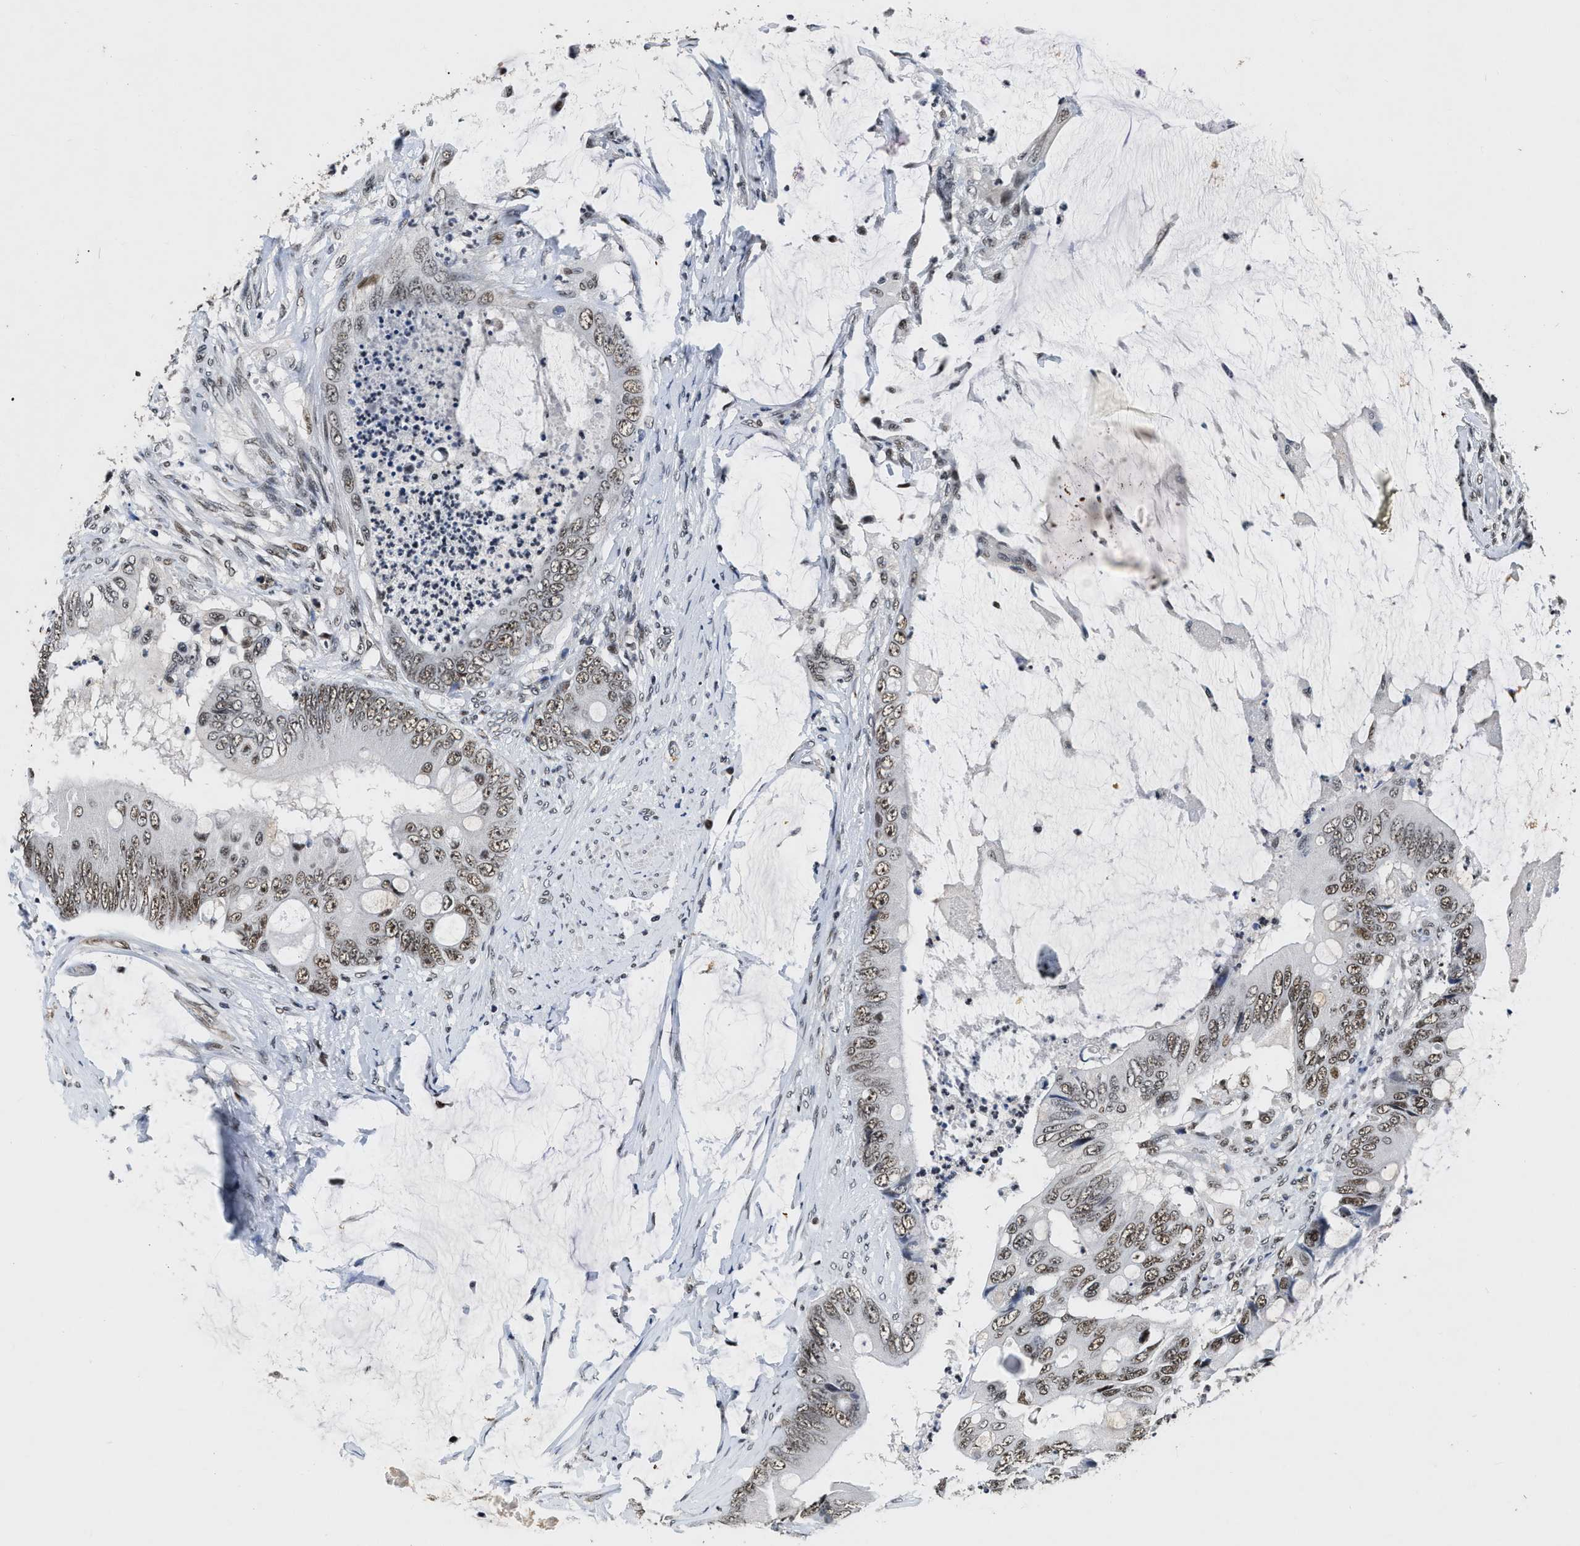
{"staining": {"intensity": "weak", "quantity": ">75%", "location": "nuclear"}, "tissue": "colorectal cancer", "cell_type": "Tumor cells", "image_type": "cancer", "snomed": [{"axis": "morphology", "description": "Adenocarcinoma, NOS"}, {"axis": "topography", "description": "Rectum"}], "caption": "Colorectal cancer (adenocarcinoma) stained with DAB (3,3'-diaminobenzidine) IHC exhibits low levels of weak nuclear staining in about >75% of tumor cells.", "gene": "CCNE1", "patient": {"sex": "female", "age": 77}}